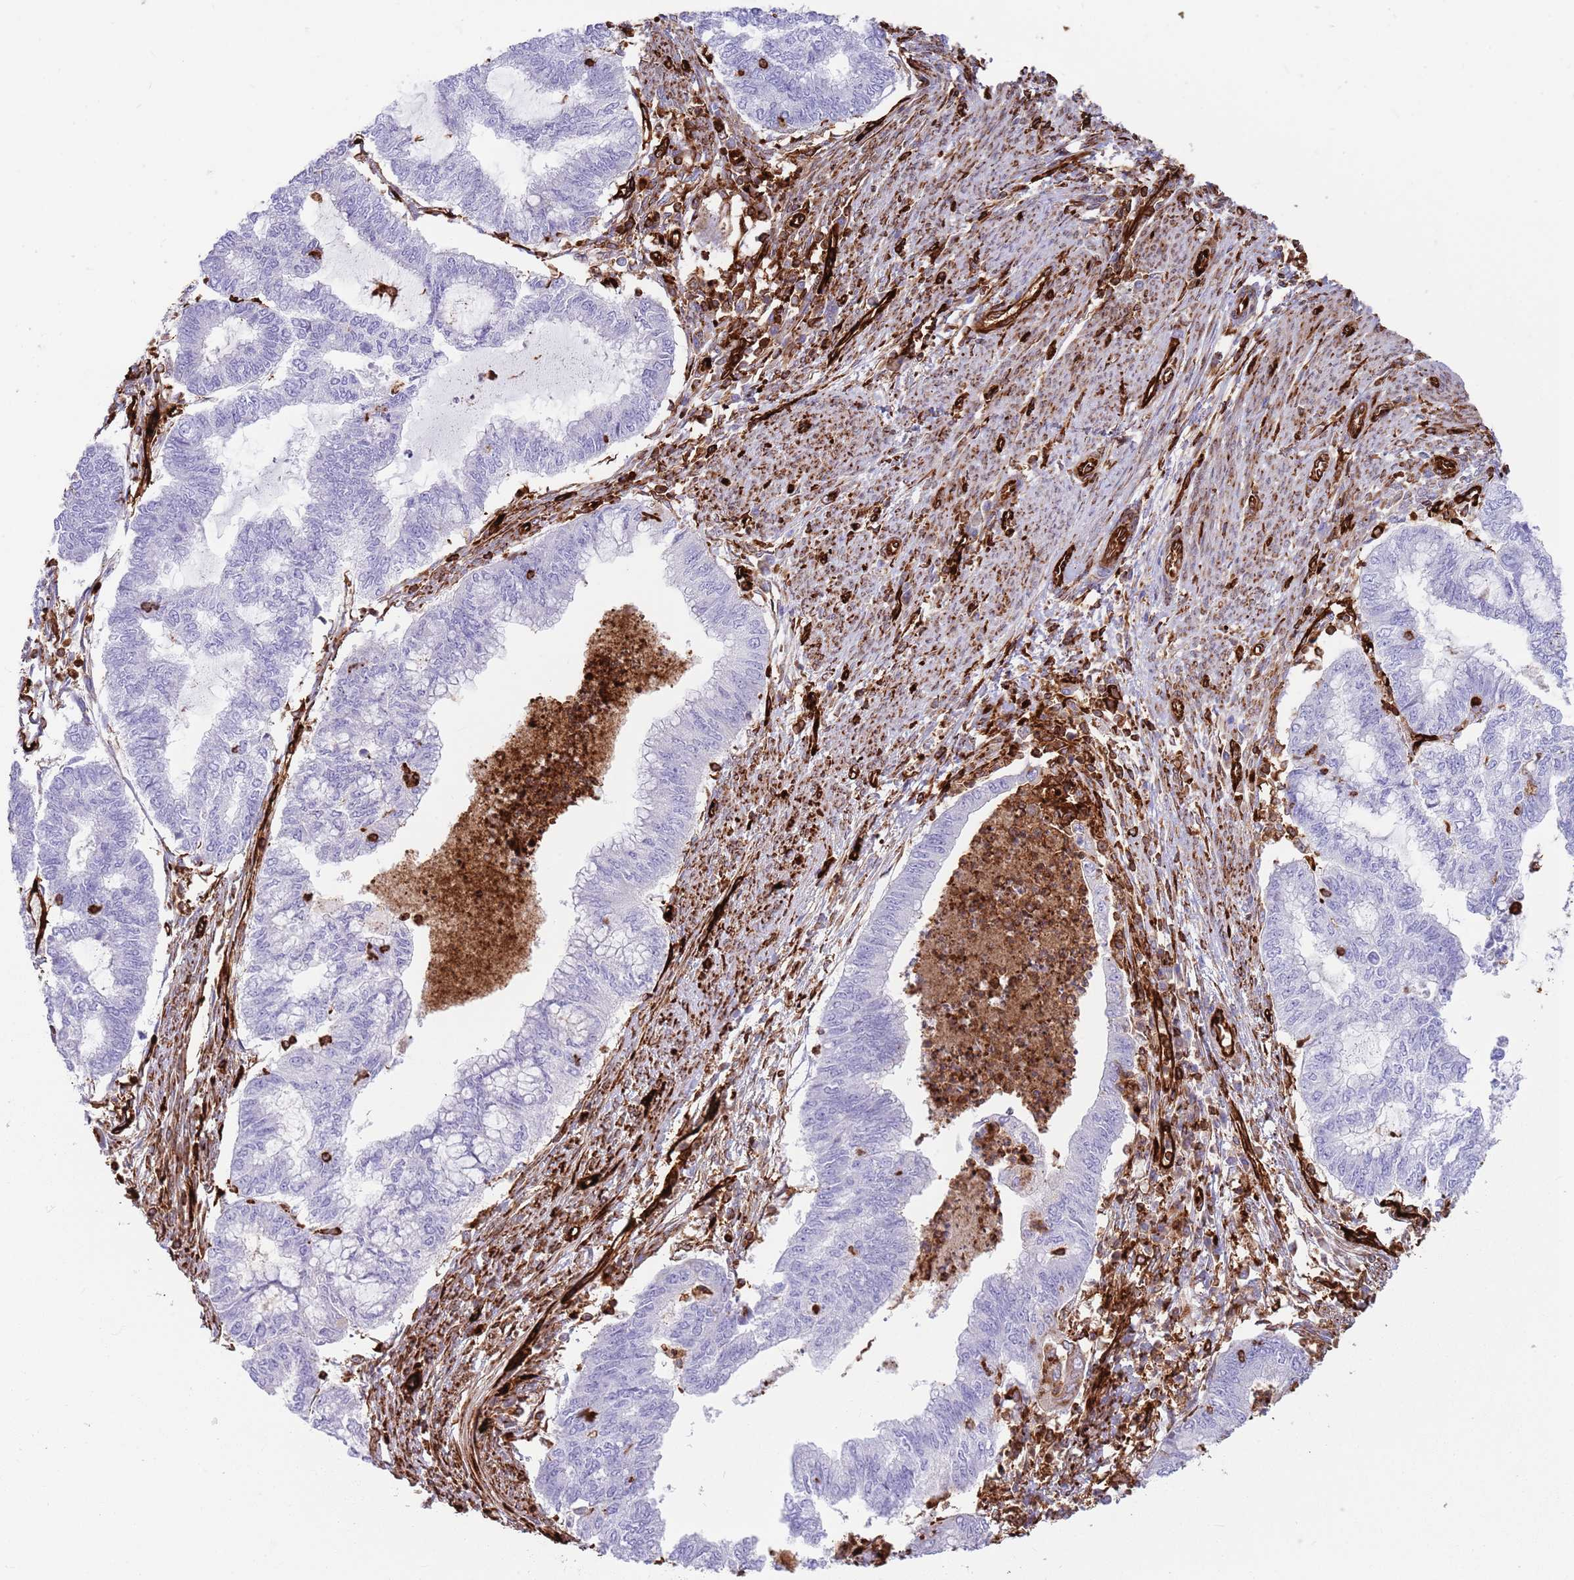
{"staining": {"intensity": "negative", "quantity": "none", "location": "none"}, "tissue": "endometrial cancer", "cell_type": "Tumor cells", "image_type": "cancer", "snomed": [{"axis": "morphology", "description": "Adenocarcinoma, NOS"}, {"axis": "topography", "description": "Endometrium"}], "caption": "Endometrial adenocarcinoma stained for a protein using immunohistochemistry (IHC) shows no expression tumor cells.", "gene": "KBTBD7", "patient": {"sex": "female", "age": 79}}